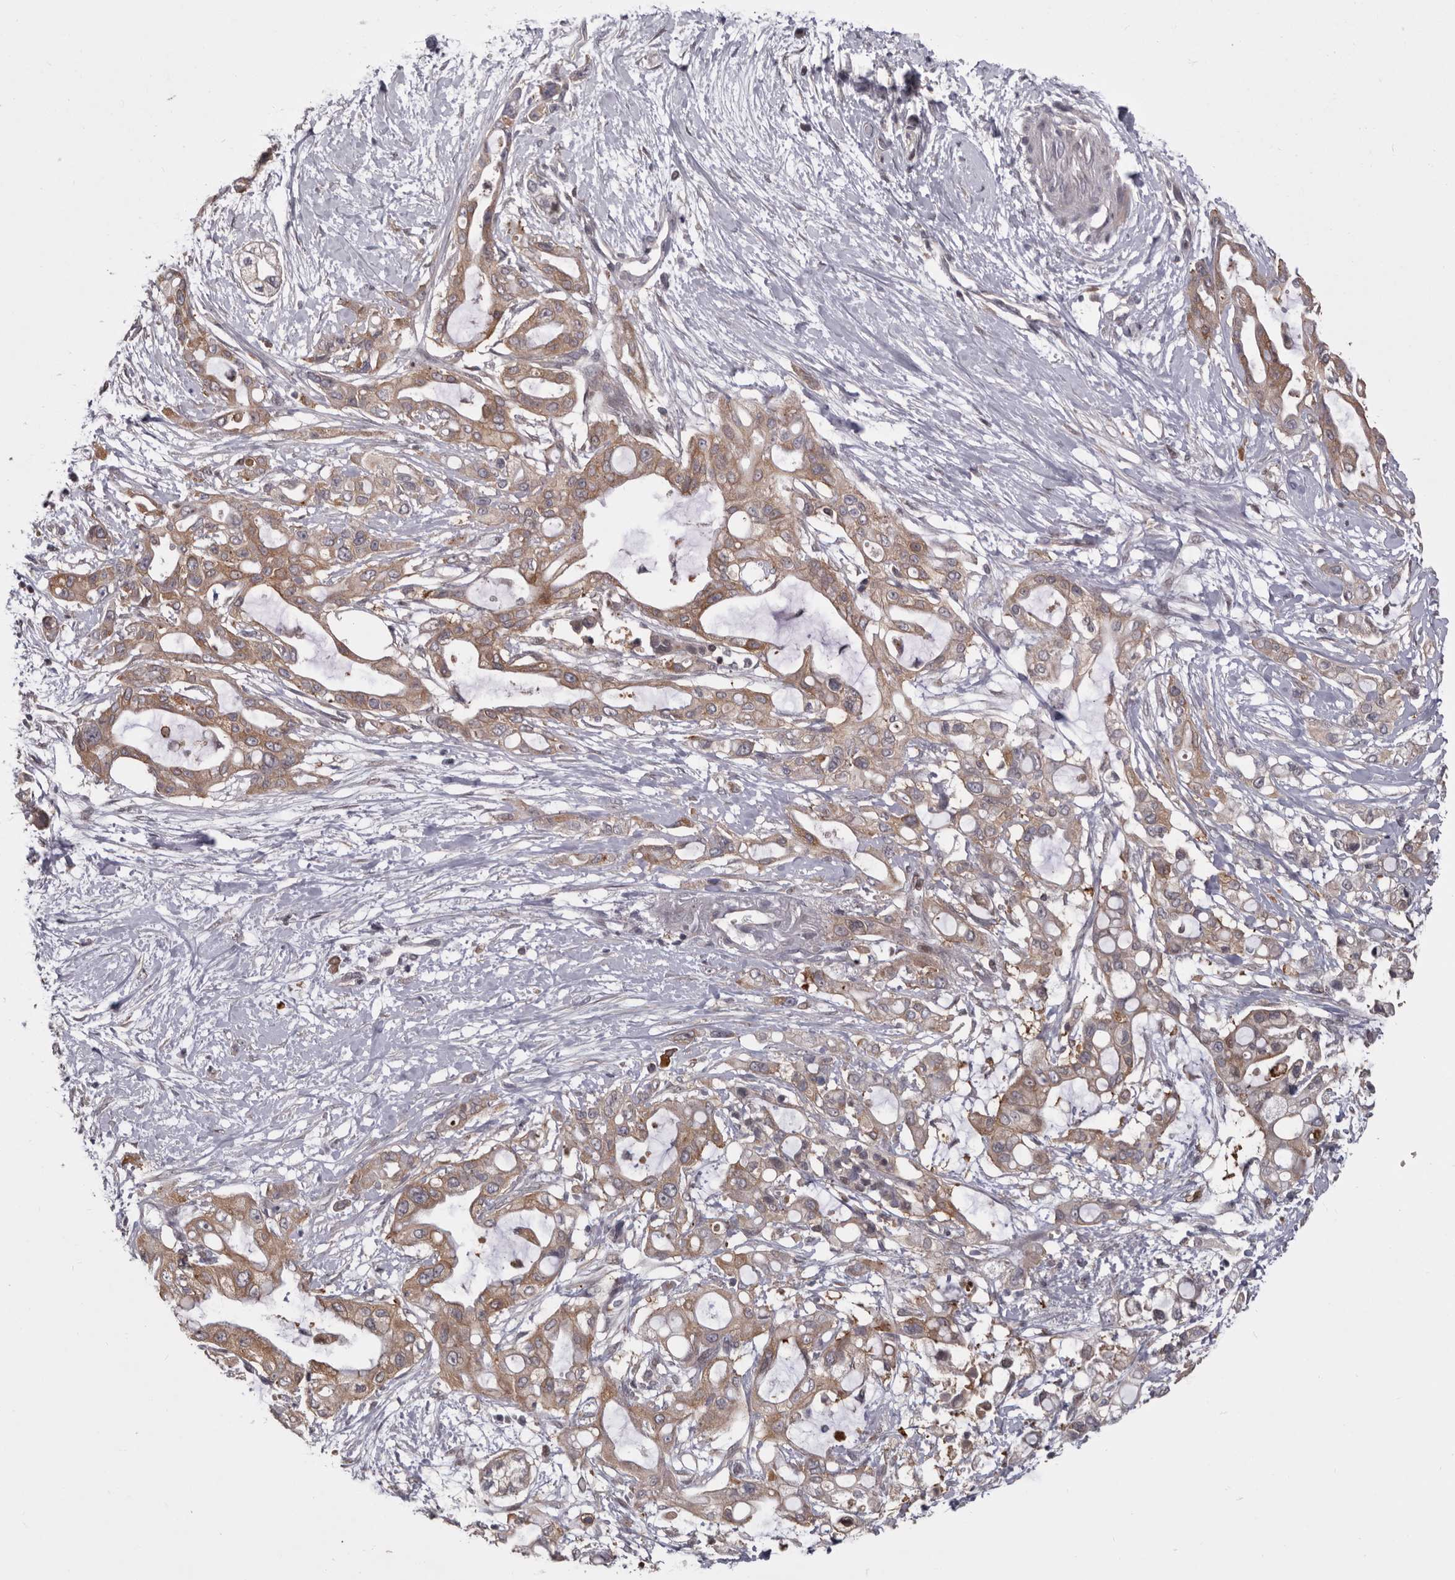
{"staining": {"intensity": "weak", "quantity": "25%-75%", "location": "cytoplasmic/membranous"}, "tissue": "pancreatic cancer", "cell_type": "Tumor cells", "image_type": "cancer", "snomed": [{"axis": "morphology", "description": "Adenocarcinoma, NOS"}, {"axis": "topography", "description": "Pancreas"}], "caption": "Weak cytoplasmic/membranous protein expression is identified in approximately 25%-75% of tumor cells in pancreatic cancer (adenocarcinoma). The protein is shown in brown color, while the nuclei are stained blue.", "gene": "FGFR4", "patient": {"sex": "male", "age": 68}}